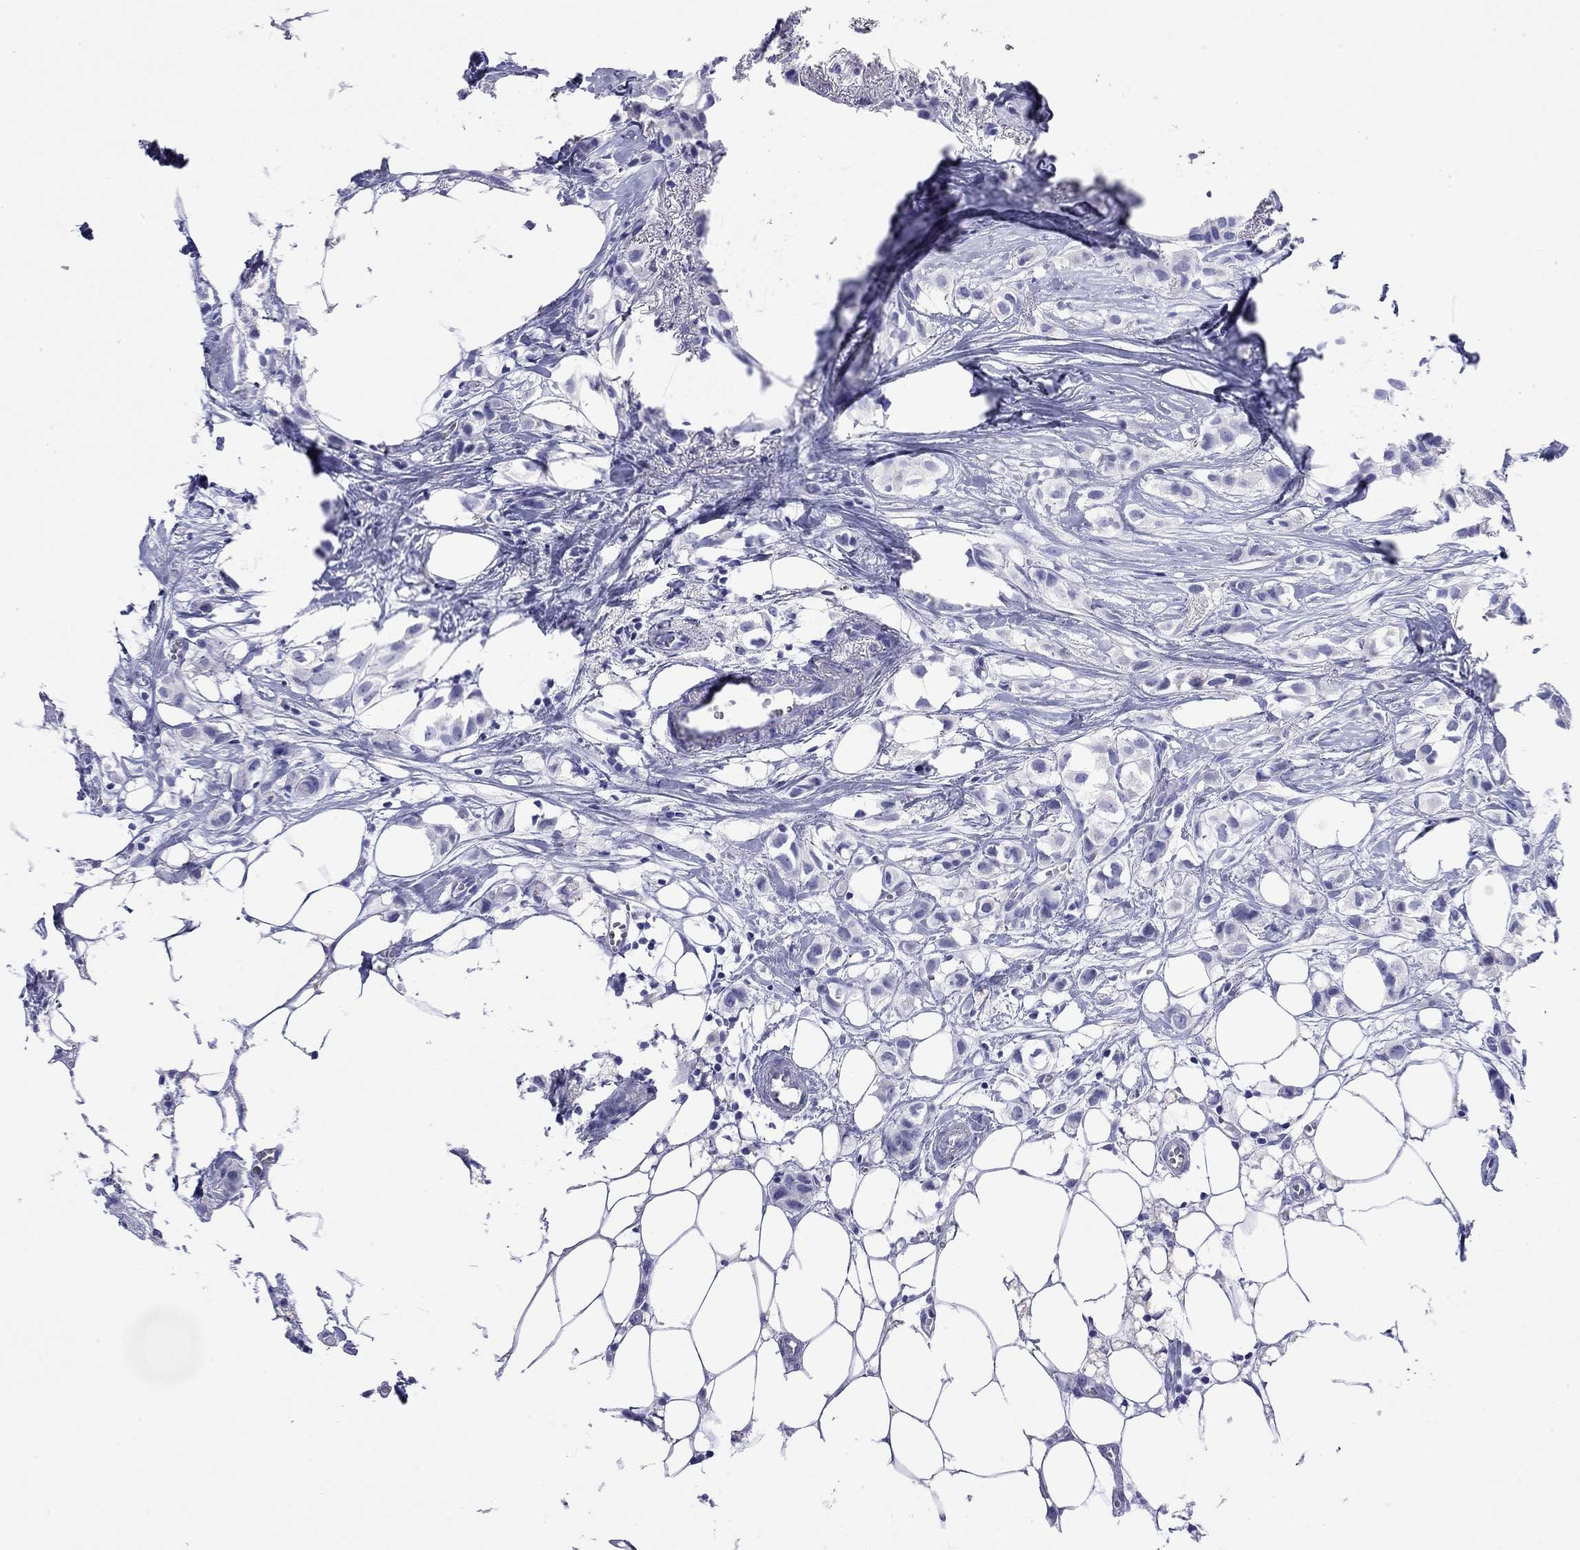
{"staining": {"intensity": "negative", "quantity": "none", "location": "none"}, "tissue": "breast cancer", "cell_type": "Tumor cells", "image_type": "cancer", "snomed": [{"axis": "morphology", "description": "Duct carcinoma"}, {"axis": "topography", "description": "Breast"}], "caption": "Immunohistochemistry (IHC) micrograph of neoplastic tissue: human breast intraductal carcinoma stained with DAB (3,3'-diaminobenzidine) displays no significant protein staining in tumor cells.", "gene": "FIGLA", "patient": {"sex": "female", "age": 85}}